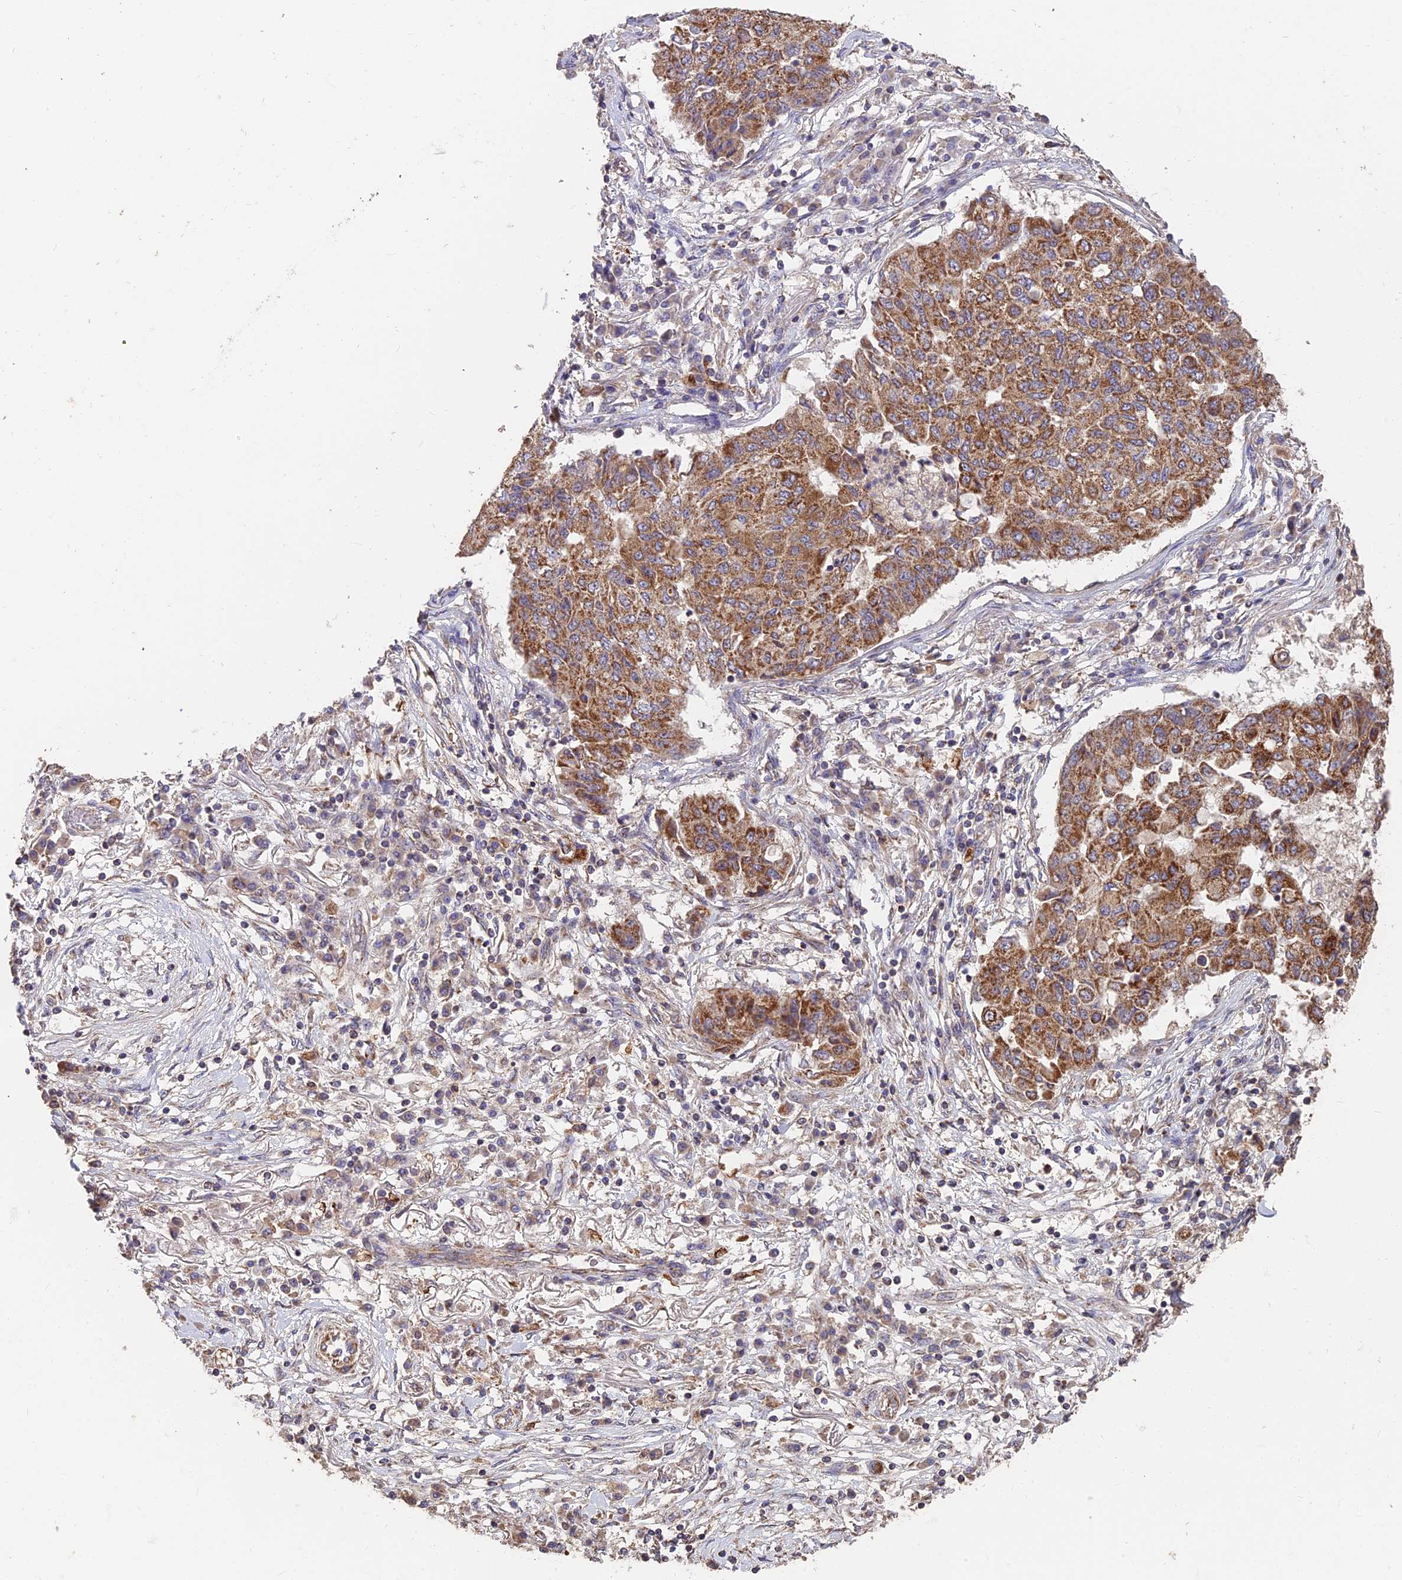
{"staining": {"intensity": "strong", "quantity": ">75%", "location": "cytoplasmic/membranous"}, "tissue": "lung cancer", "cell_type": "Tumor cells", "image_type": "cancer", "snomed": [{"axis": "morphology", "description": "Squamous cell carcinoma, NOS"}, {"axis": "topography", "description": "Lung"}], "caption": "A brown stain highlights strong cytoplasmic/membranous expression of a protein in human squamous cell carcinoma (lung) tumor cells.", "gene": "IFT22", "patient": {"sex": "male", "age": 74}}